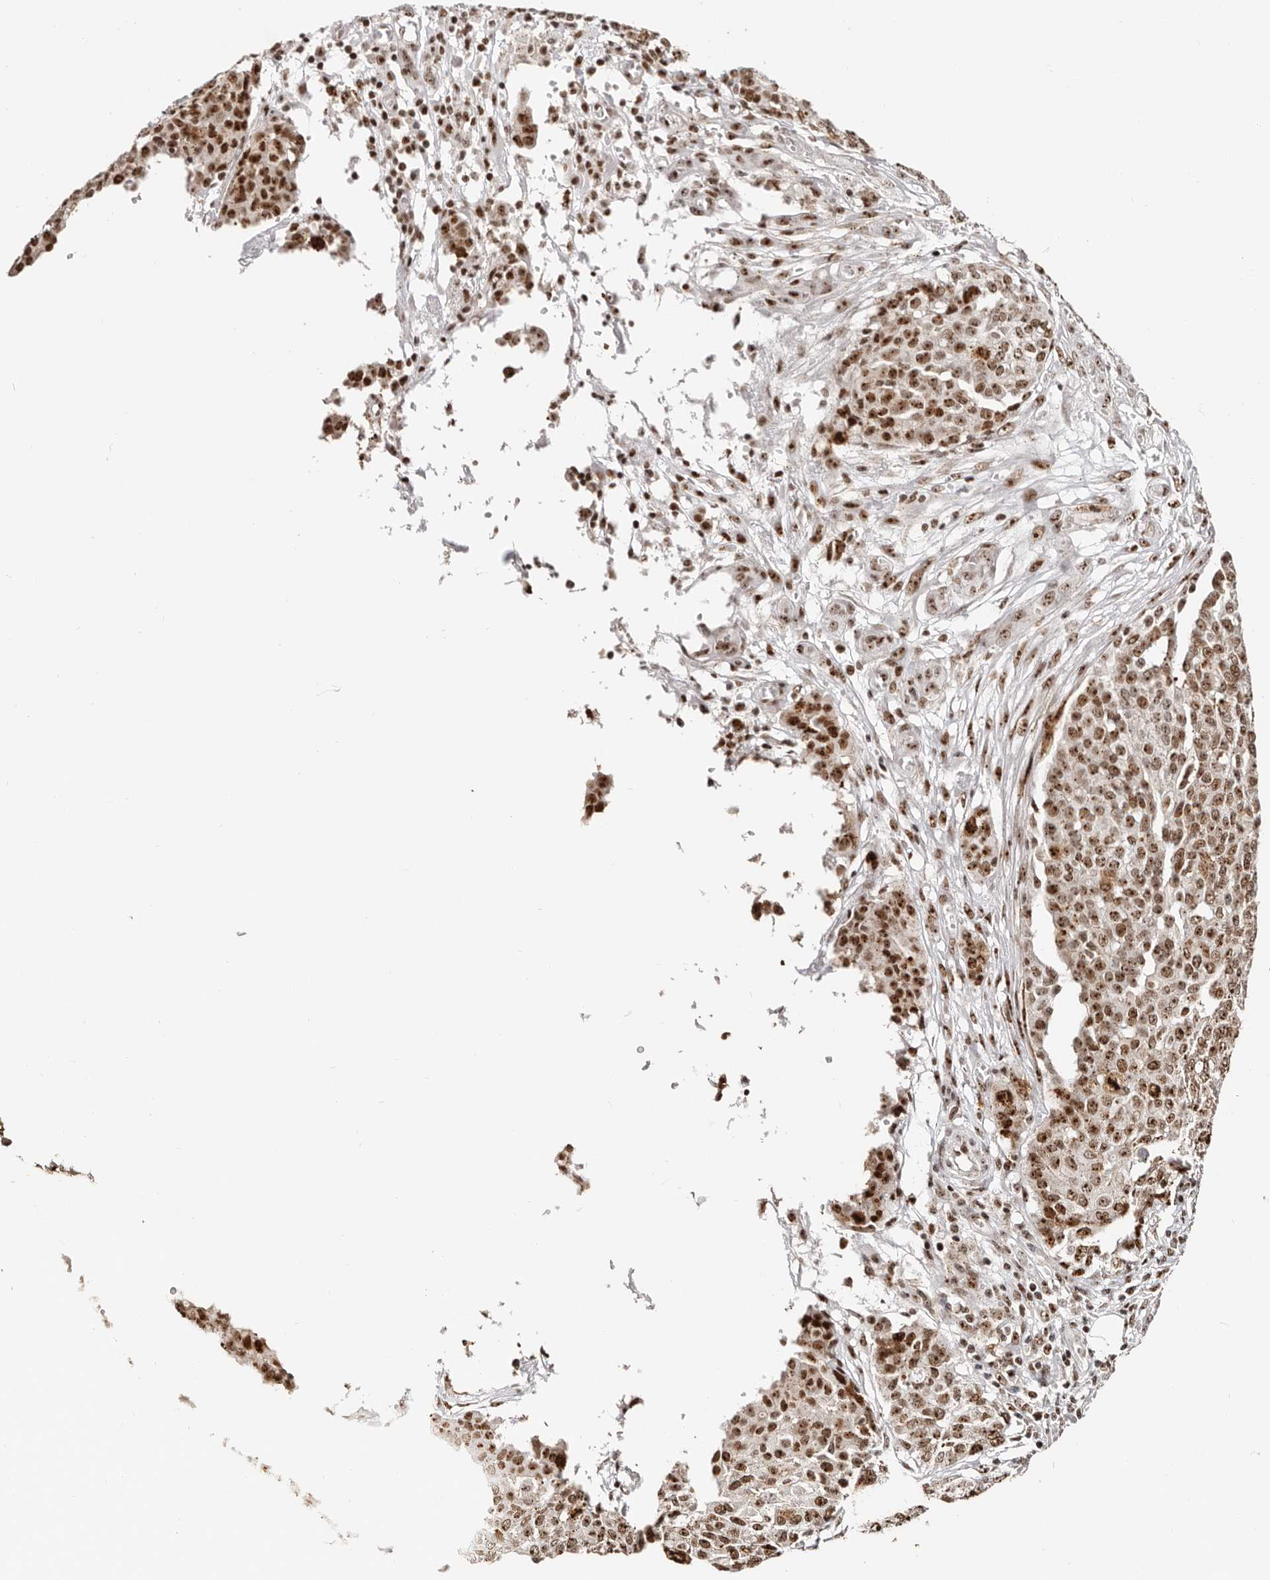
{"staining": {"intensity": "strong", "quantity": ">75%", "location": "nuclear"}, "tissue": "ovarian cancer", "cell_type": "Tumor cells", "image_type": "cancer", "snomed": [{"axis": "morphology", "description": "Cystadenocarcinoma, serous, NOS"}, {"axis": "topography", "description": "Soft tissue"}, {"axis": "topography", "description": "Ovary"}], "caption": "Immunohistochemistry image of ovarian serous cystadenocarcinoma stained for a protein (brown), which shows high levels of strong nuclear positivity in about >75% of tumor cells.", "gene": "IQGAP3", "patient": {"sex": "female", "age": 57}}